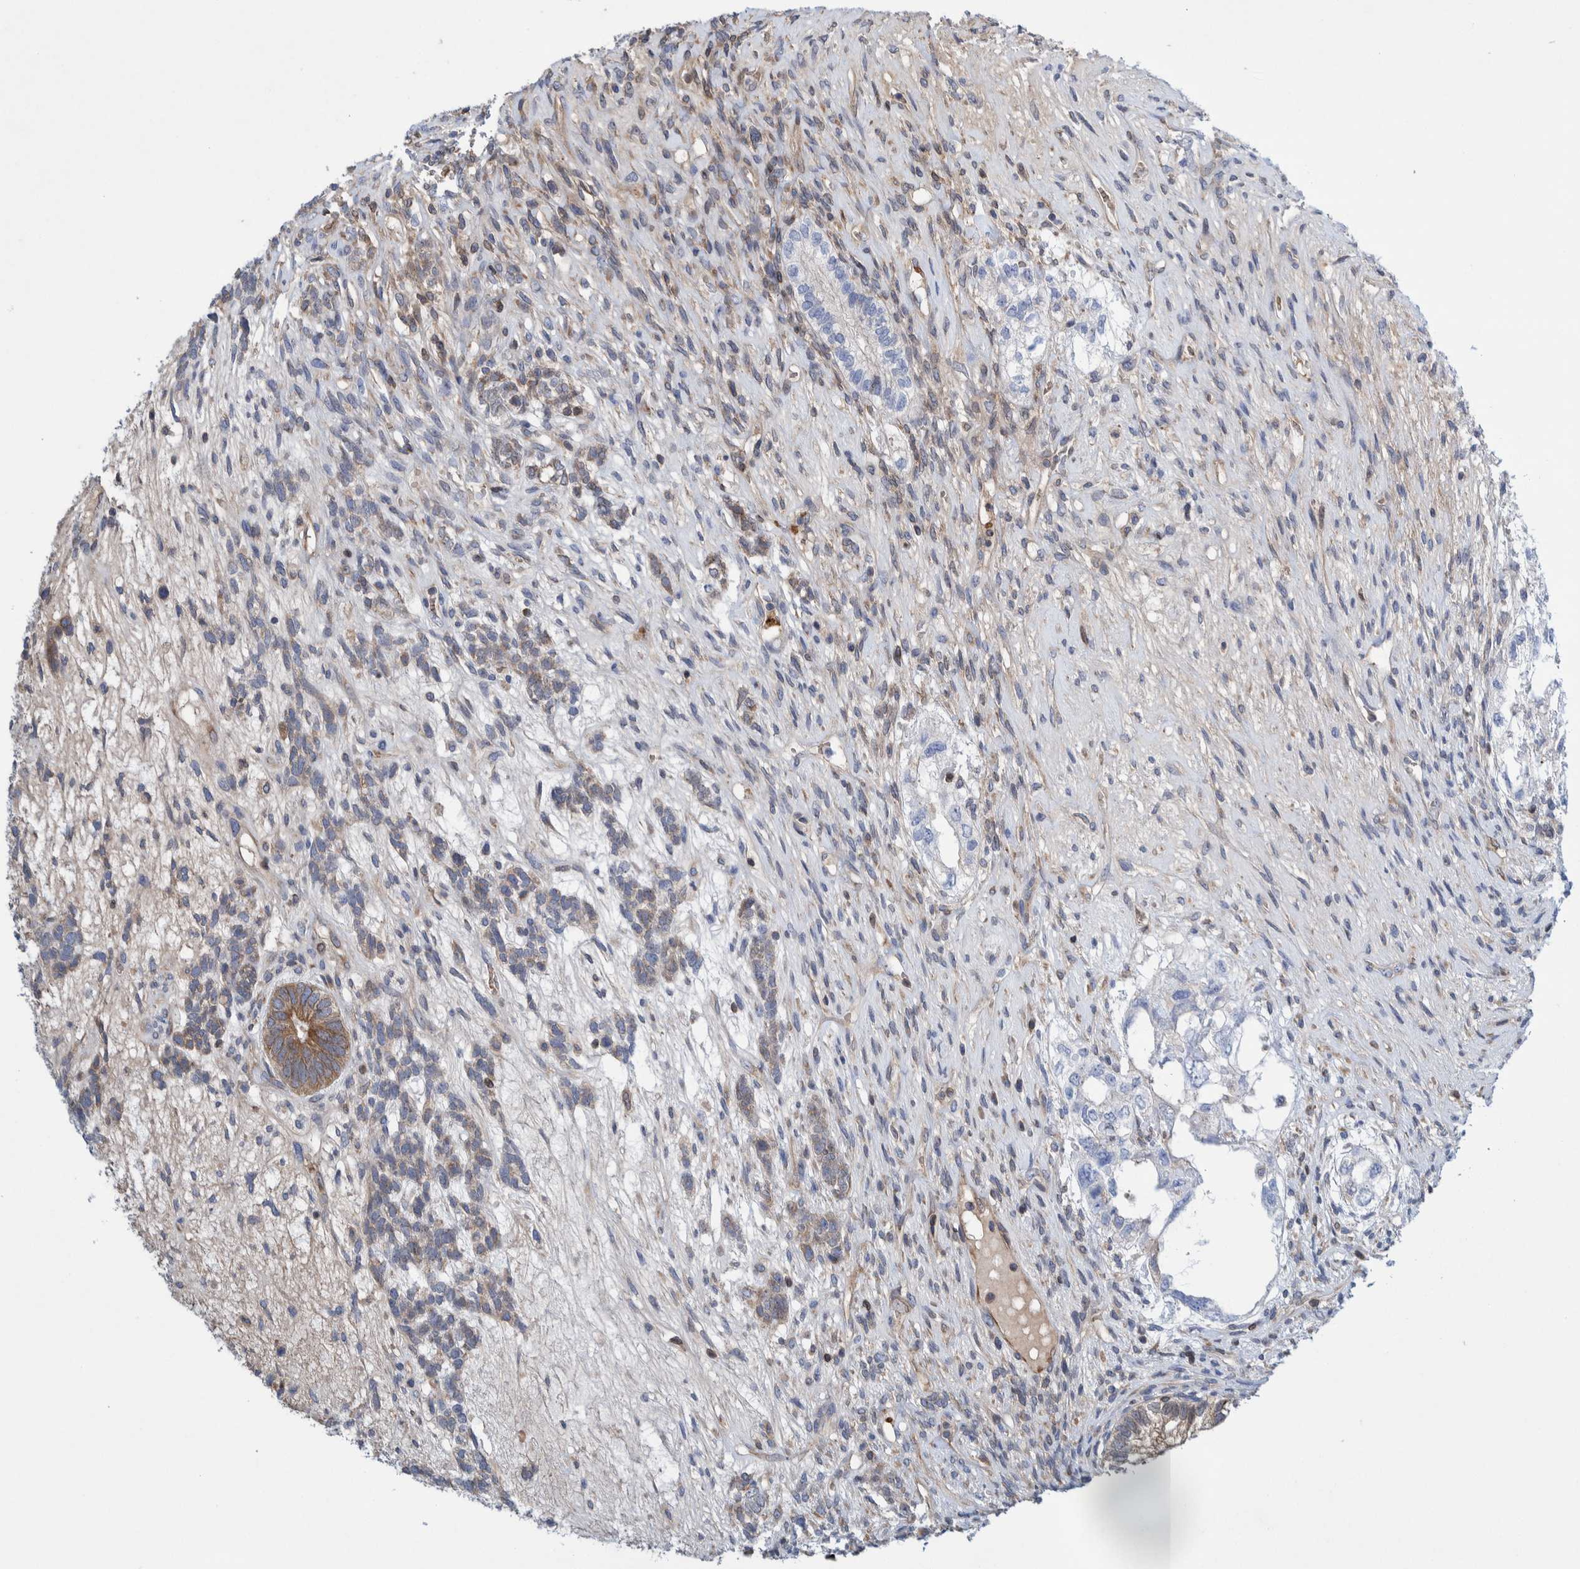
{"staining": {"intensity": "weak", "quantity": "<25%", "location": "cytoplasmic/membranous"}, "tissue": "testis cancer", "cell_type": "Tumor cells", "image_type": "cancer", "snomed": [{"axis": "morphology", "description": "Seminoma, NOS"}, {"axis": "topography", "description": "Testis"}], "caption": "High power microscopy histopathology image of an immunohistochemistry (IHC) micrograph of testis cancer, revealing no significant staining in tumor cells.", "gene": "THEM6", "patient": {"sex": "male", "age": 28}}